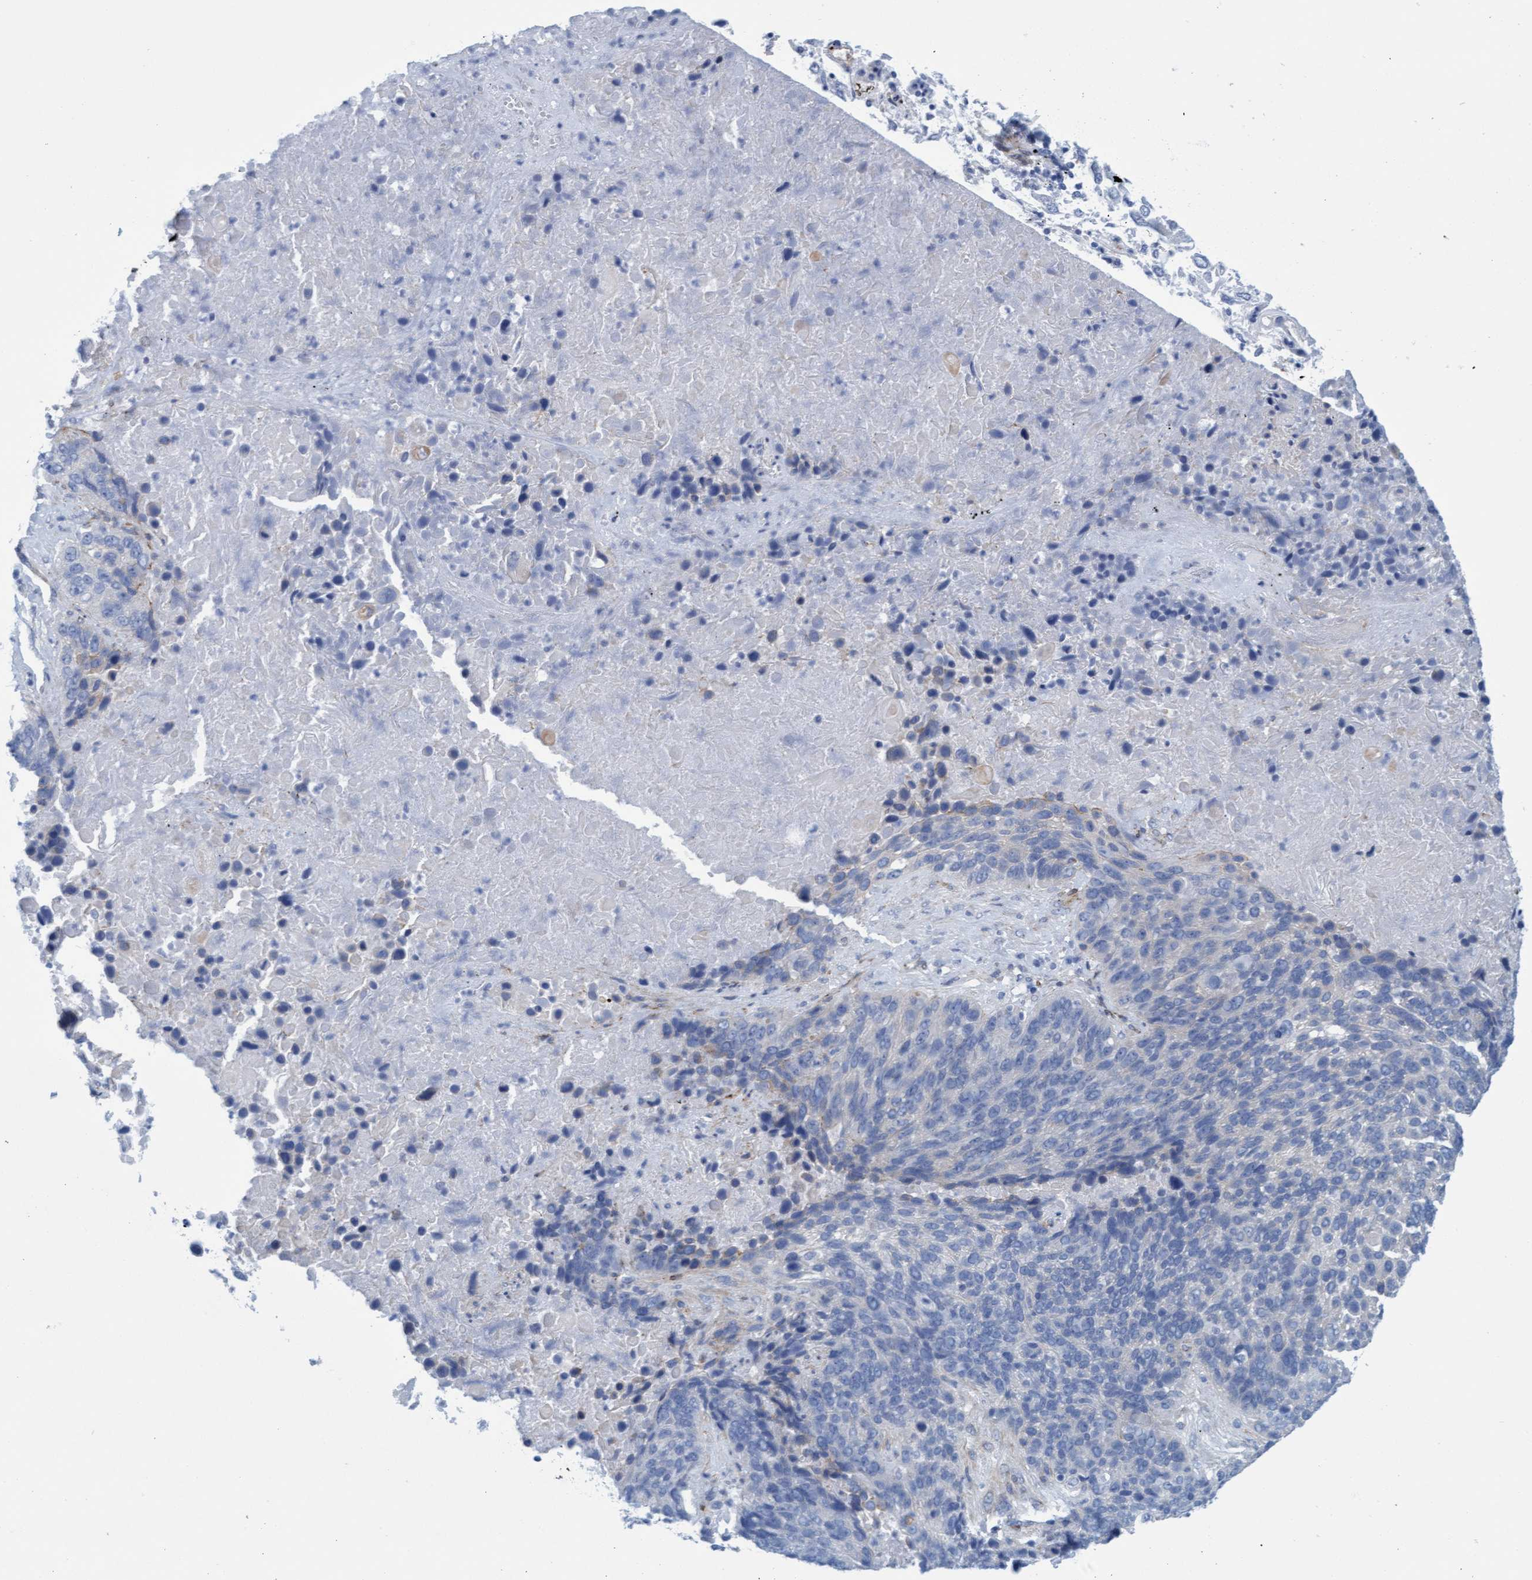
{"staining": {"intensity": "negative", "quantity": "none", "location": "none"}, "tissue": "lung cancer", "cell_type": "Tumor cells", "image_type": "cancer", "snomed": [{"axis": "morphology", "description": "Squamous cell carcinoma, NOS"}, {"axis": "topography", "description": "Lung"}], "caption": "Immunohistochemical staining of squamous cell carcinoma (lung) reveals no significant expression in tumor cells.", "gene": "MTFR1", "patient": {"sex": "male", "age": 65}}